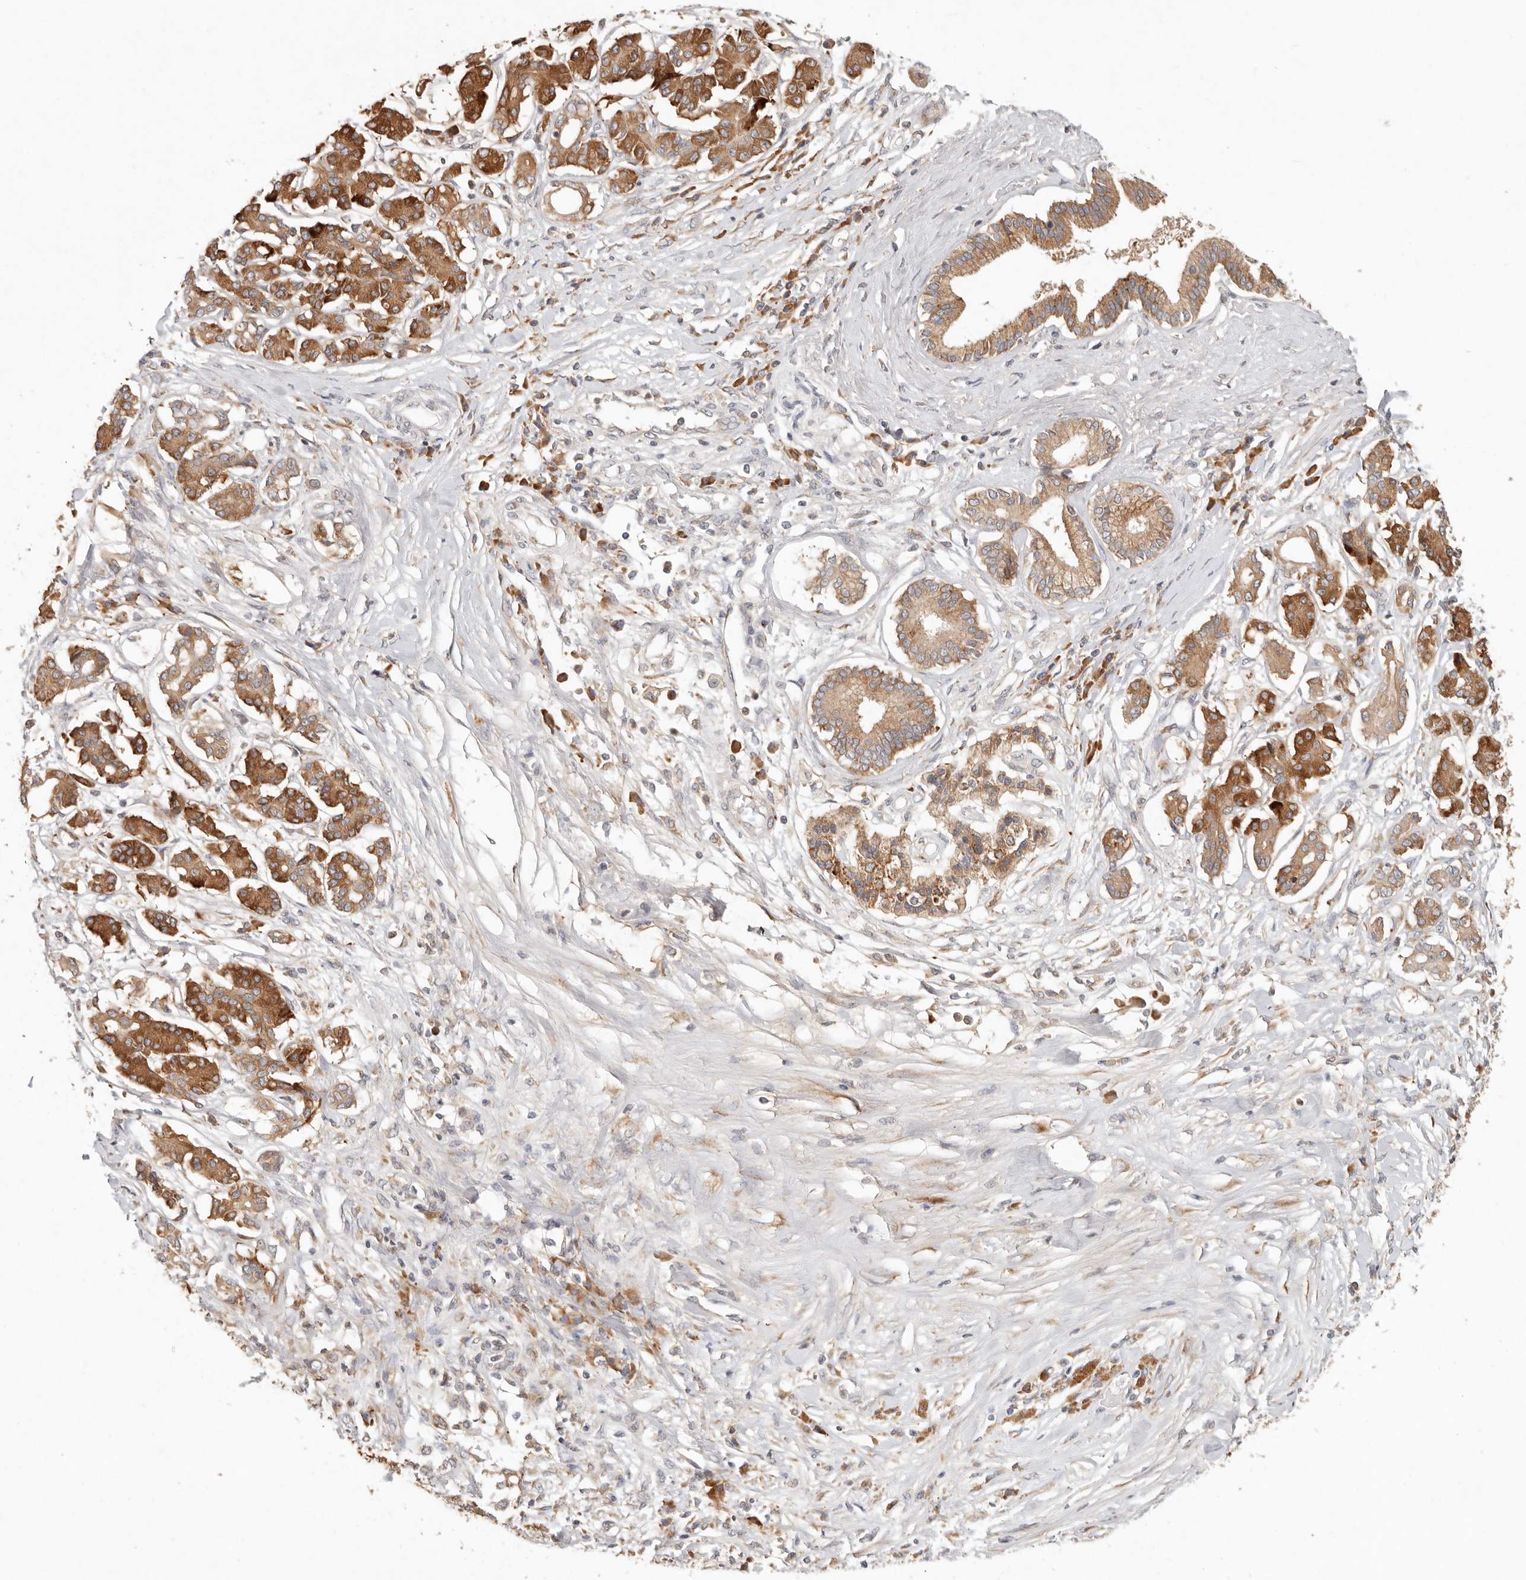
{"staining": {"intensity": "moderate", "quantity": ">75%", "location": "cytoplasmic/membranous"}, "tissue": "pancreatic cancer", "cell_type": "Tumor cells", "image_type": "cancer", "snomed": [{"axis": "morphology", "description": "Adenocarcinoma, NOS"}, {"axis": "topography", "description": "Pancreas"}], "caption": "The image shows a brown stain indicating the presence of a protein in the cytoplasmic/membranous of tumor cells in pancreatic cancer.", "gene": "ARHGEF10L", "patient": {"sex": "female", "age": 56}}